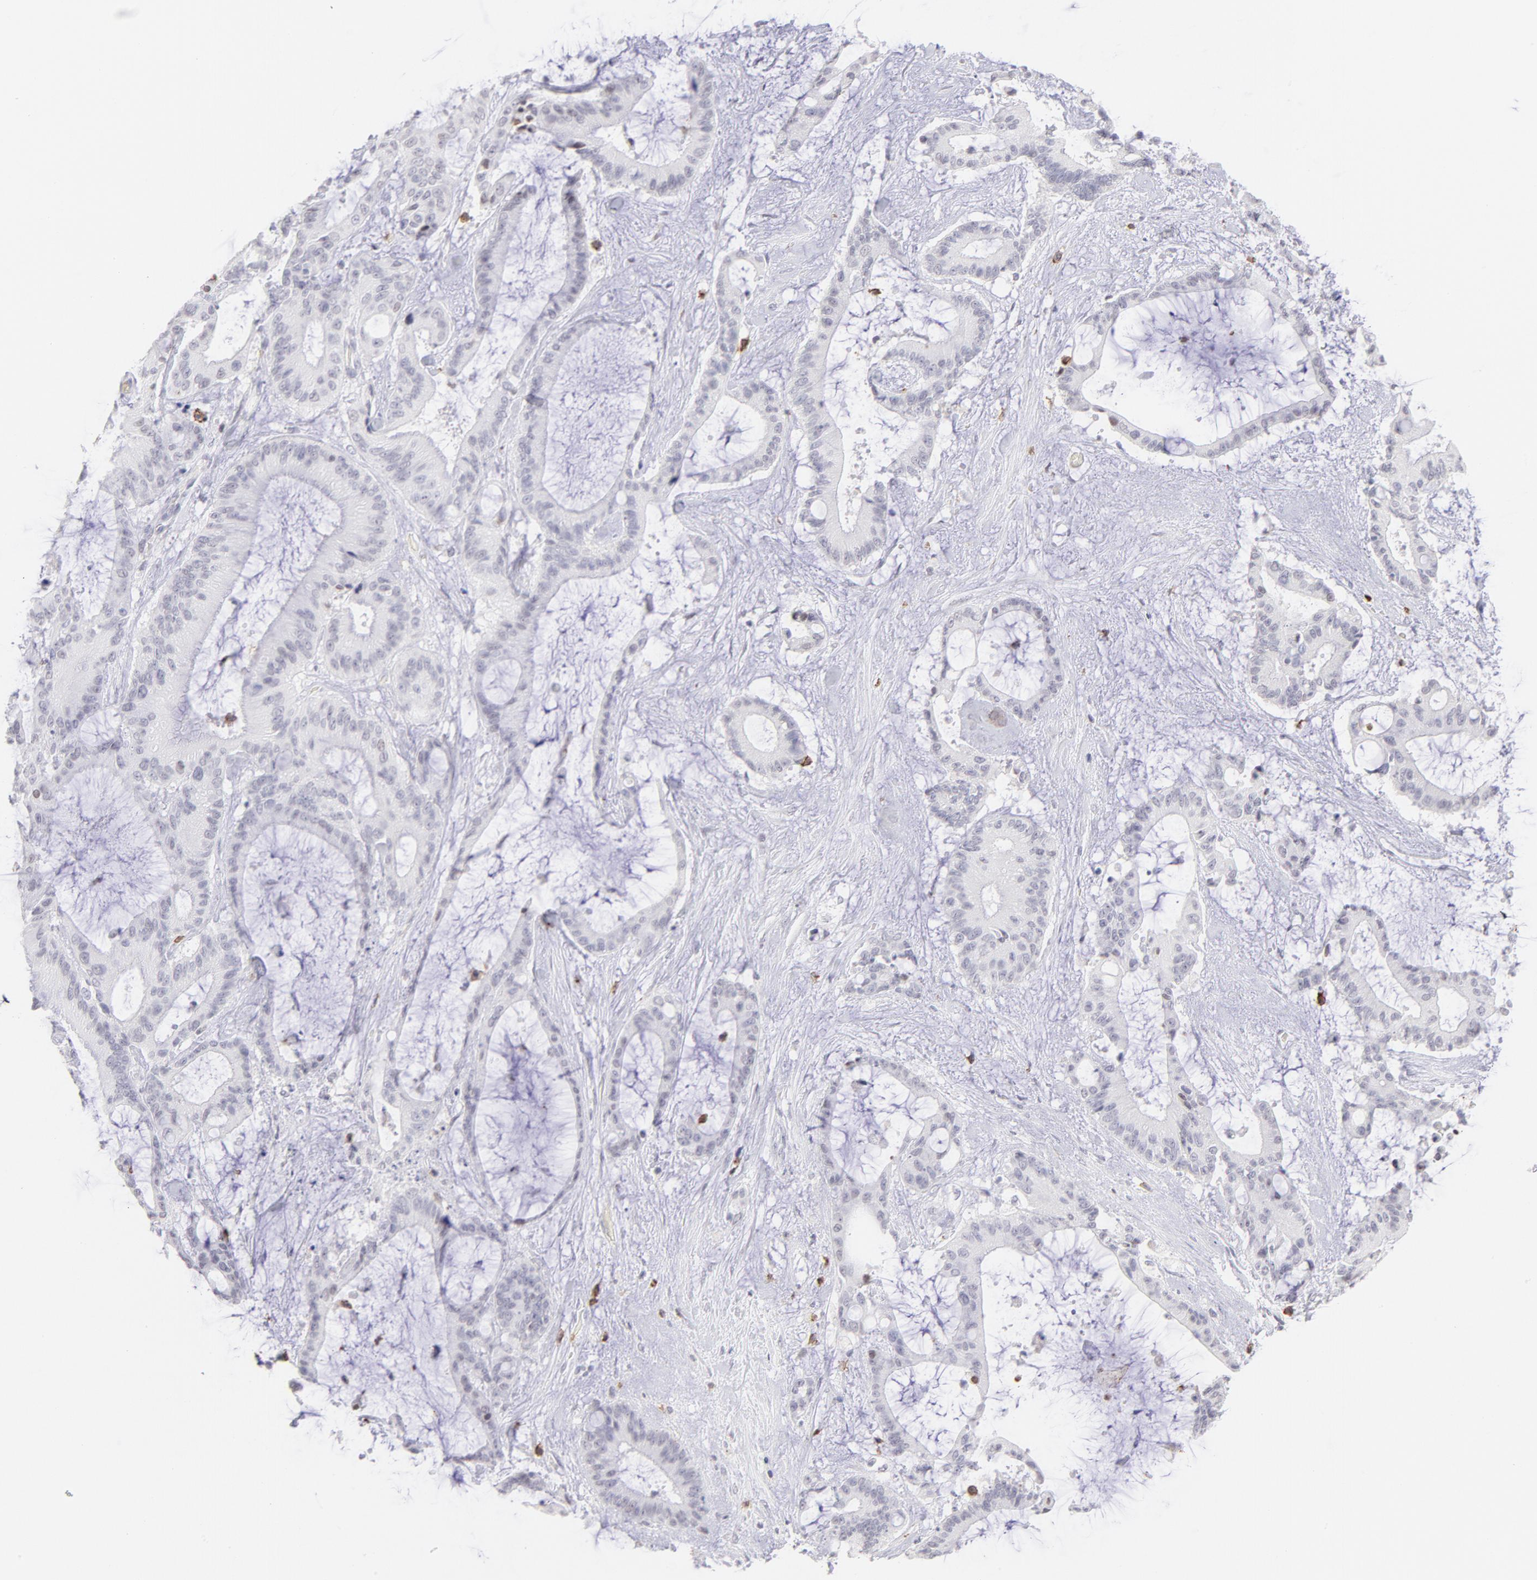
{"staining": {"intensity": "negative", "quantity": "none", "location": "none"}, "tissue": "liver cancer", "cell_type": "Tumor cells", "image_type": "cancer", "snomed": [{"axis": "morphology", "description": "Cholangiocarcinoma"}, {"axis": "topography", "description": "Liver"}], "caption": "IHC histopathology image of neoplastic tissue: liver cholangiocarcinoma stained with DAB exhibits no significant protein staining in tumor cells.", "gene": "LTB4R", "patient": {"sex": "female", "age": 73}}